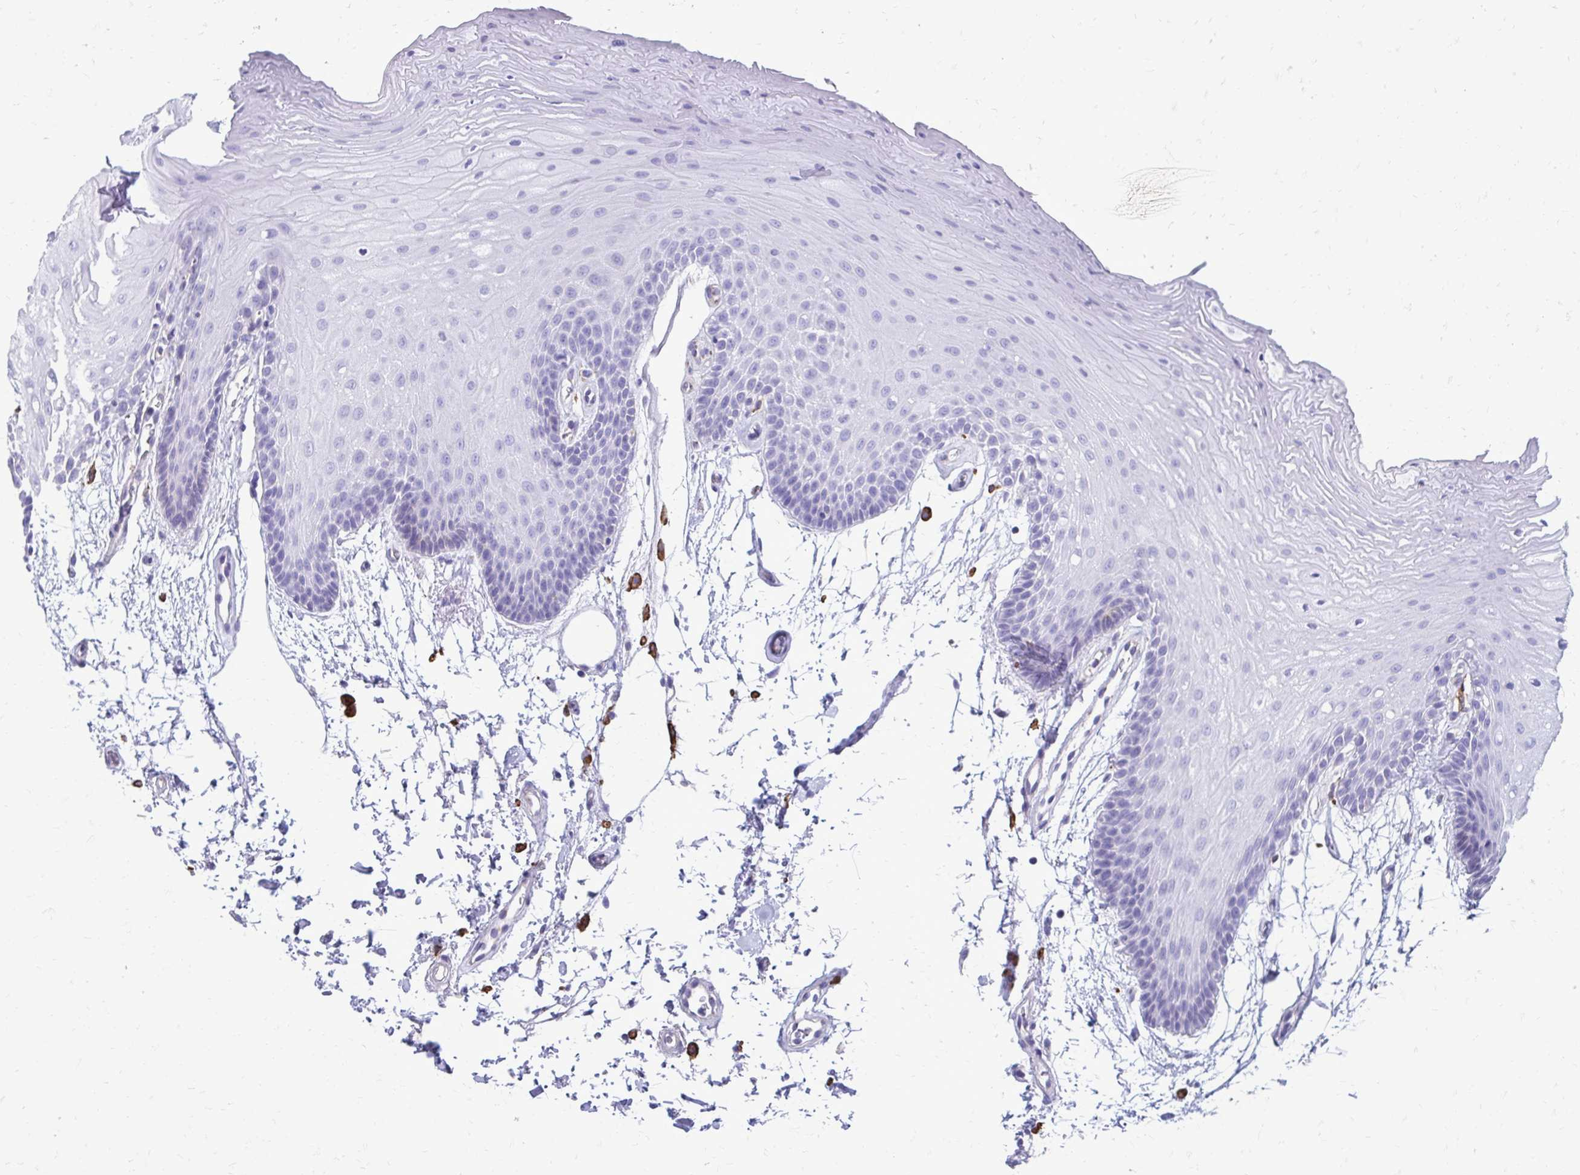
{"staining": {"intensity": "negative", "quantity": "none", "location": "none"}, "tissue": "oral mucosa", "cell_type": "Squamous epithelial cells", "image_type": "normal", "snomed": [{"axis": "morphology", "description": "Normal tissue, NOS"}, {"axis": "morphology", "description": "Squamous cell carcinoma, NOS"}, {"axis": "topography", "description": "Oral tissue"}, {"axis": "topography", "description": "Tounge, NOS"}, {"axis": "topography", "description": "Head-Neck"}], "caption": "Squamous epithelial cells are negative for brown protein staining in normal oral mucosa. (DAB immunohistochemistry (IHC) visualized using brightfield microscopy, high magnification).", "gene": "CLTA", "patient": {"sex": "male", "age": 62}}